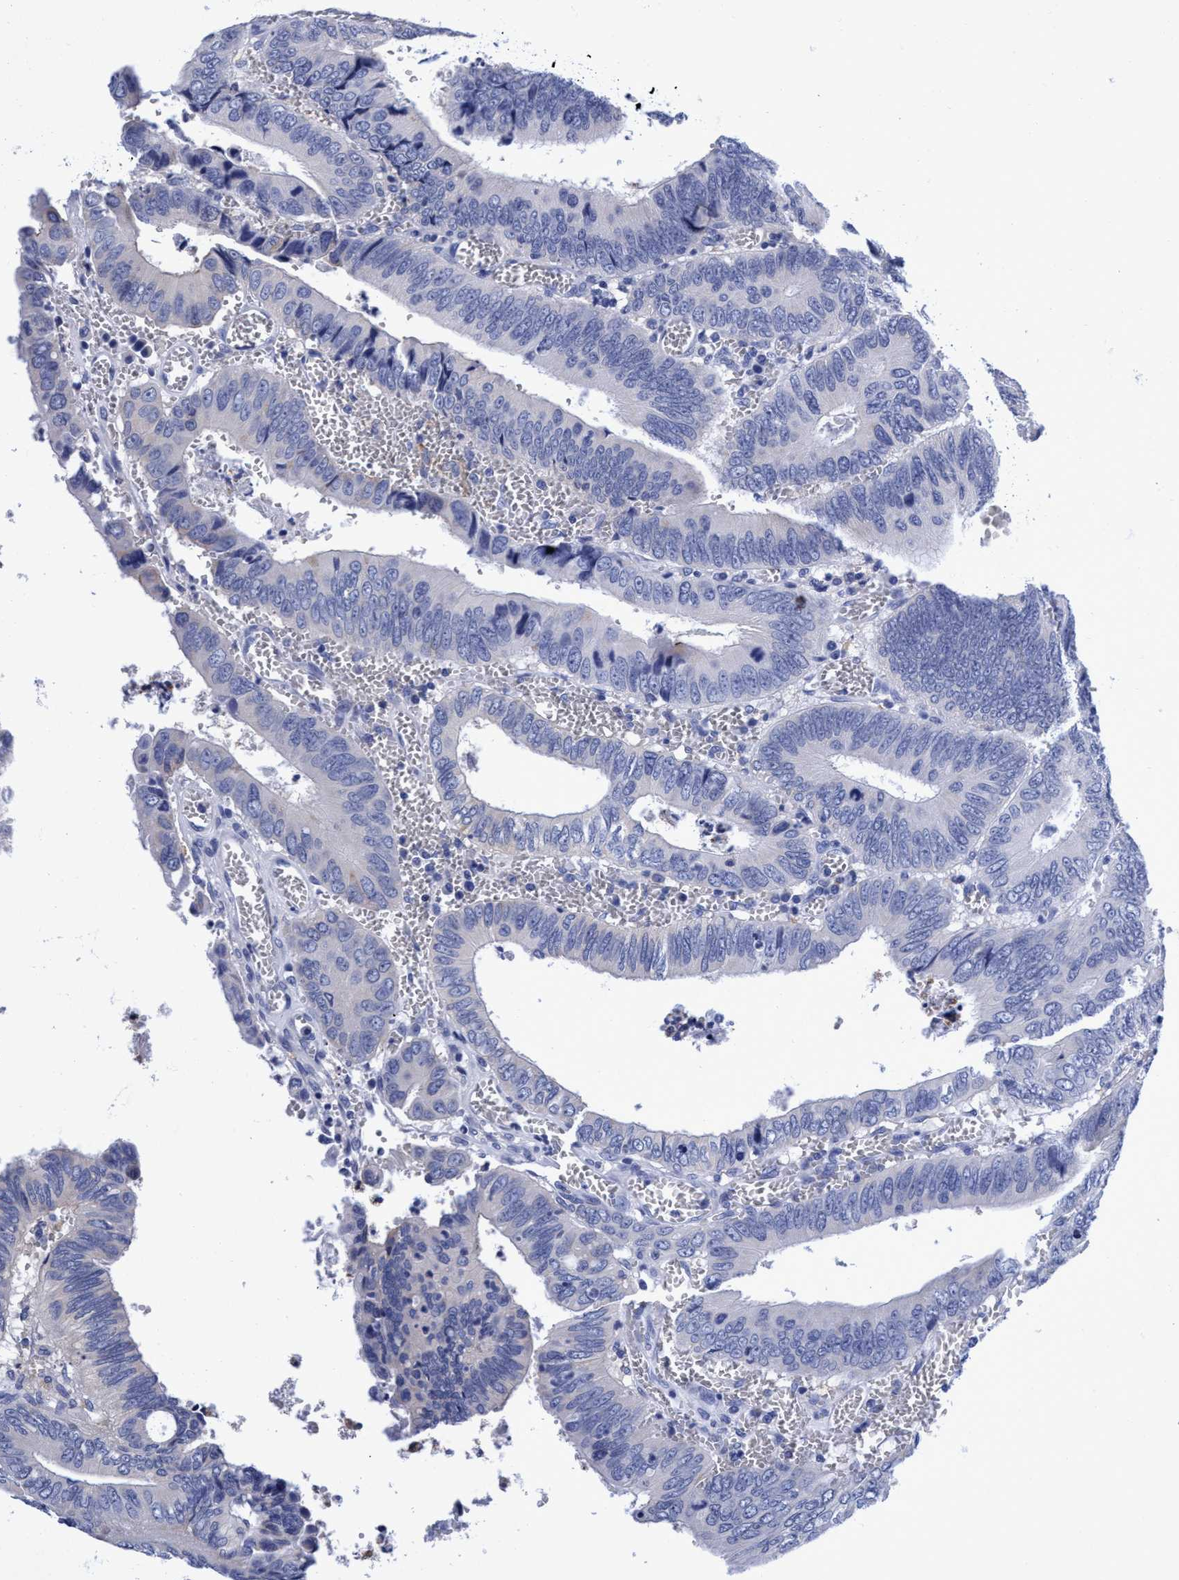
{"staining": {"intensity": "negative", "quantity": "none", "location": "none"}, "tissue": "colorectal cancer", "cell_type": "Tumor cells", "image_type": "cancer", "snomed": [{"axis": "morphology", "description": "Inflammation, NOS"}, {"axis": "morphology", "description": "Adenocarcinoma, NOS"}, {"axis": "topography", "description": "Colon"}], "caption": "This is a image of immunohistochemistry (IHC) staining of colorectal cancer, which shows no positivity in tumor cells.", "gene": "PLPPR1", "patient": {"sex": "male", "age": 72}}